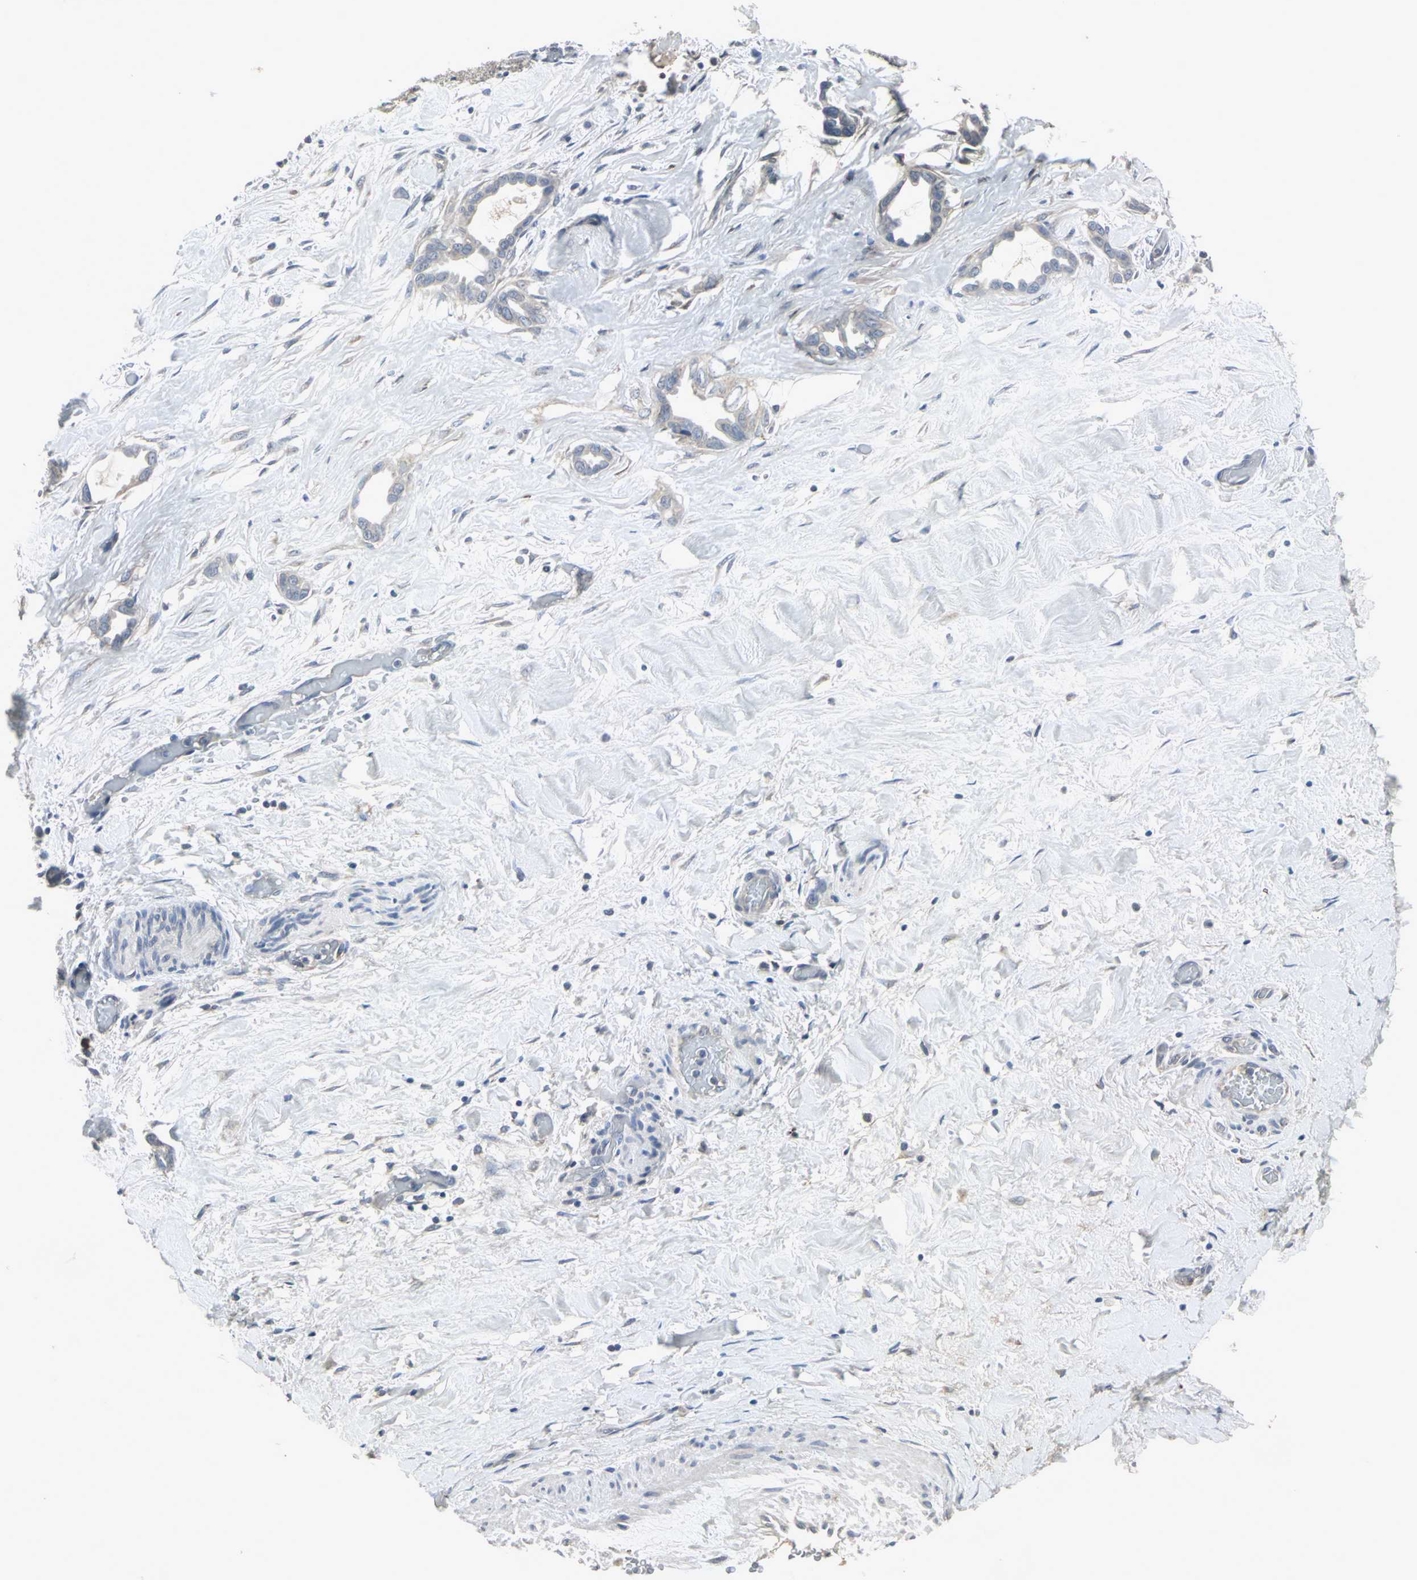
{"staining": {"intensity": "weak", "quantity": "<25%", "location": "cytoplasmic/membranous"}, "tissue": "liver cancer", "cell_type": "Tumor cells", "image_type": "cancer", "snomed": [{"axis": "morphology", "description": "Cholangiocarcinoma"}, {"axis": "topography", "description": "Liver"}], "caption": "Tumor cells show no significant expression in liver cancer (cholangiocarcinoma). (Stains: DAB immunohistochemistry (IHC) with hematoxylin counter stain, Microscopy: brightfield microscopy at high magnification).", "gene": "SLC2A13", "patient": {"sex": "female", "age": 65}}